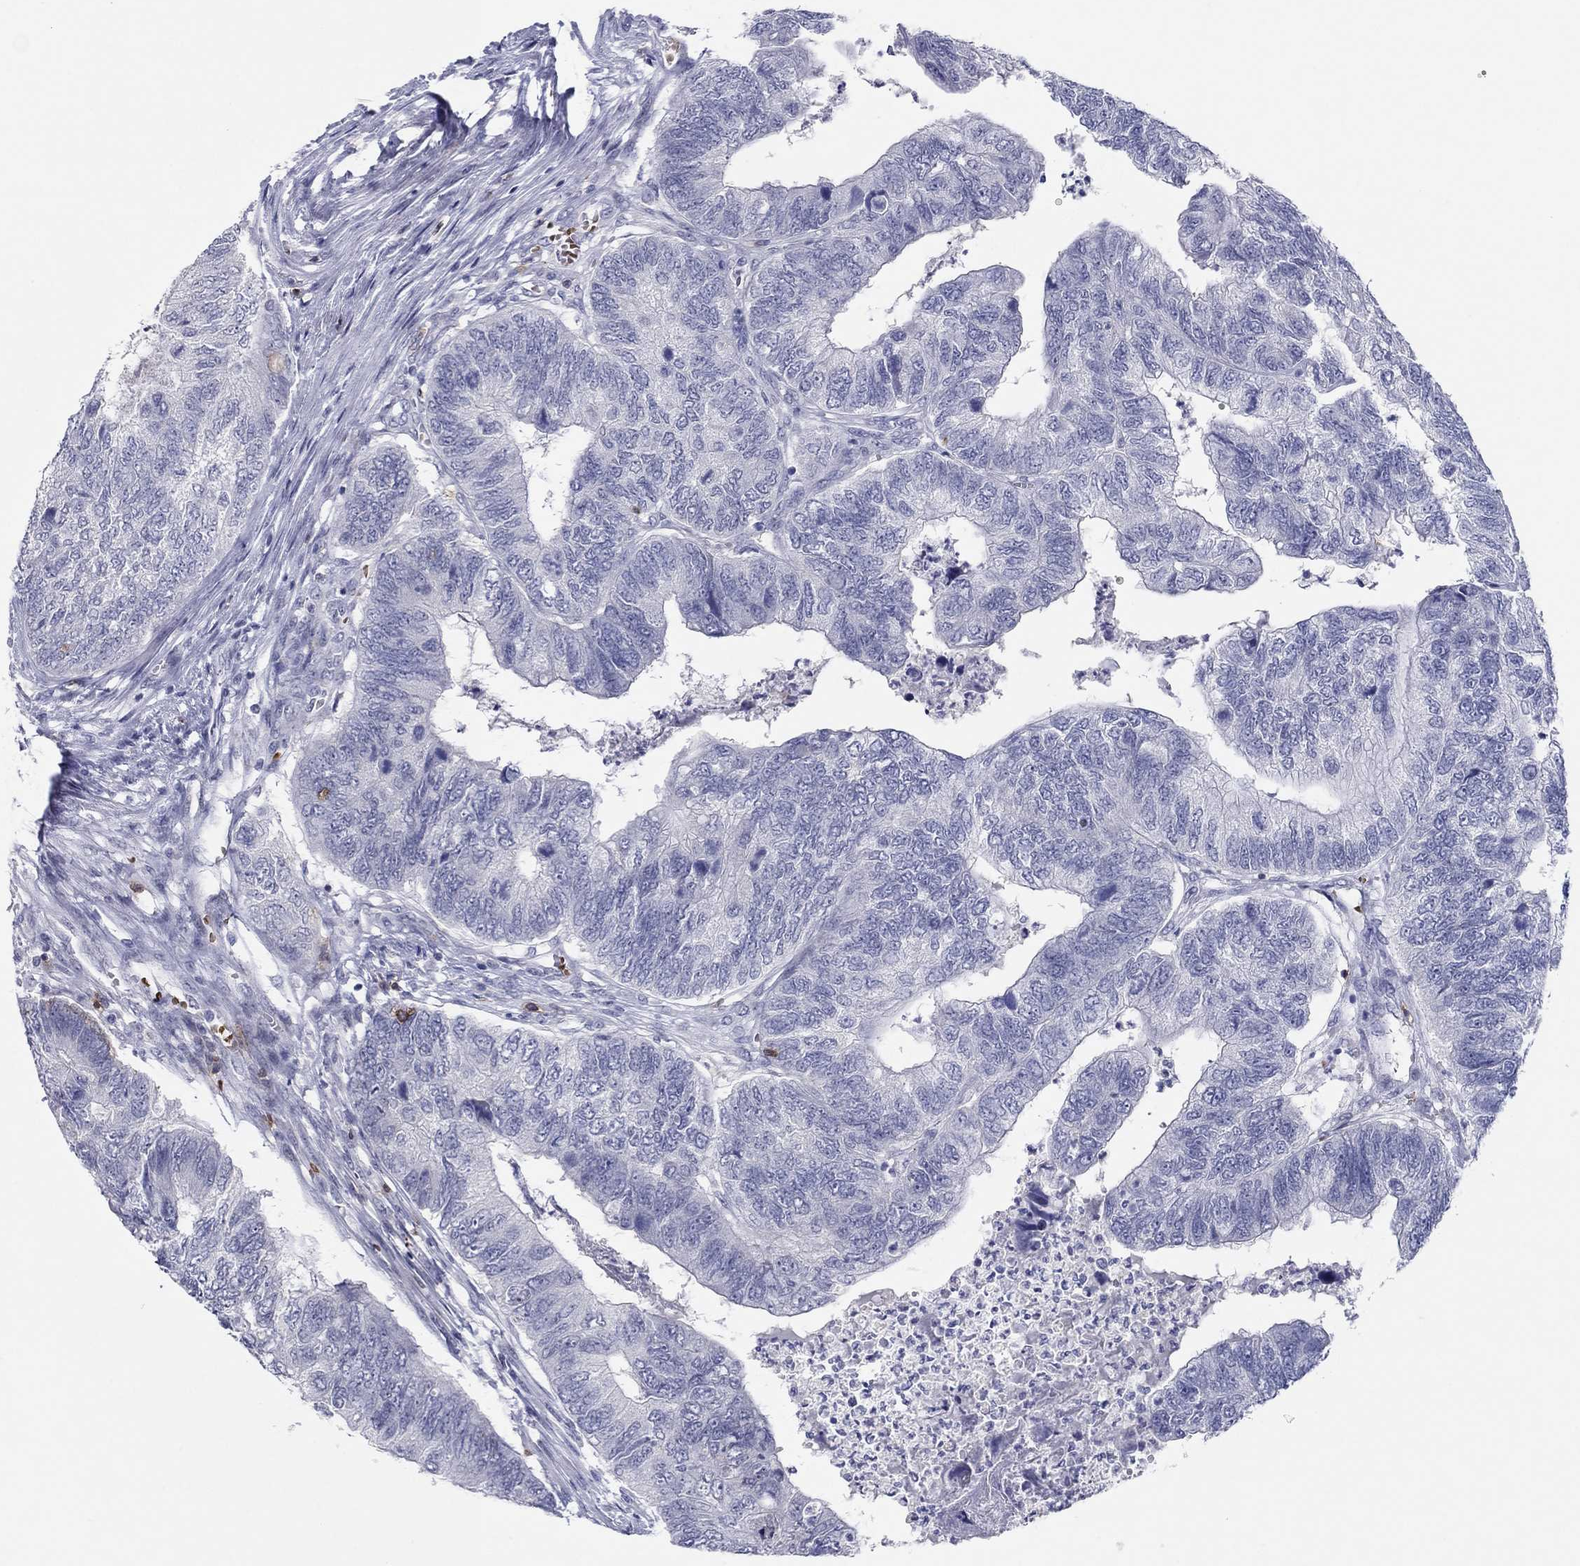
{"staining": {"intensity": "negative", "quantity": "none", "location": "none"}, "tissue": "colorectal cancer", "cell_type": "Tumor cells", "image_type": "cancer", "snomed": [{"axis": "morphology", "description": "Adenocarcinoma, NOS"}, {"axis": "topography", "description": "Colon"}], "caption": "Immunohistochemistry (IHC) image of neoplastic tissue: colorectal adenocarcinoma stained with DAB demonstrates no significant protein expression in tumor cells.", "gene": "ITGAE", "patient": {"sex": "female", "age": 67}}